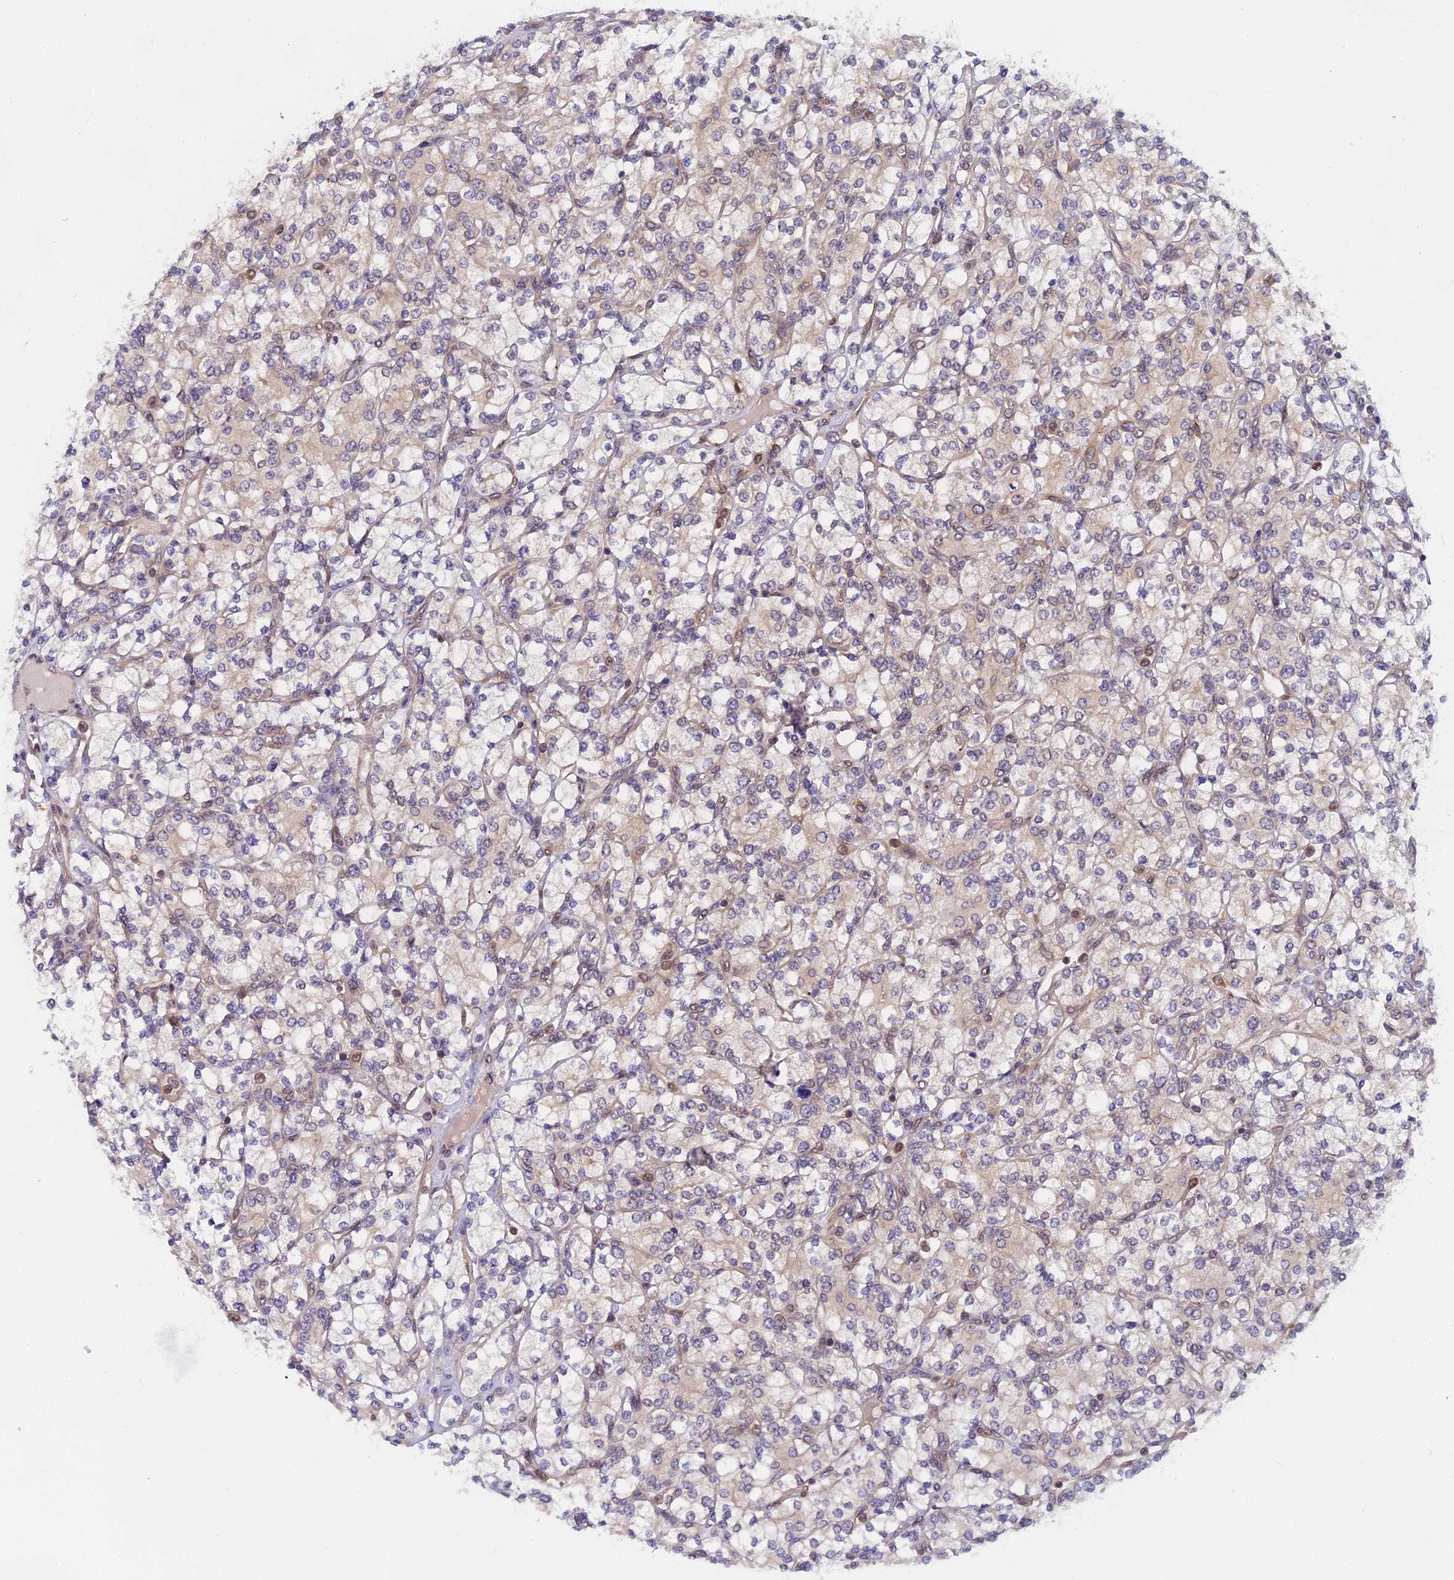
{"staining": {"intensity": "negative", "quantity": "none", "location": "none"}, "tissue": "renal cancer", "cell_type": "Tumor cells", "image_type": "cancer", "snomed": [{"axis": "morphology", "description": "Adenocarcinoma, NOS"}, {"axis": "topography", "description": "Kidney"}], "caption": "This histopathology image is of renal cancer (adenocarcinoma) stained with immunohistochemistry to label a protein in brown with the nuclei are counter-stained blue. There is no expression in tumor cells. (IHC, brightfield microscopy, high magnification).", "gene": "NAA10", "patient": {"sex": "male", "age": 77}}